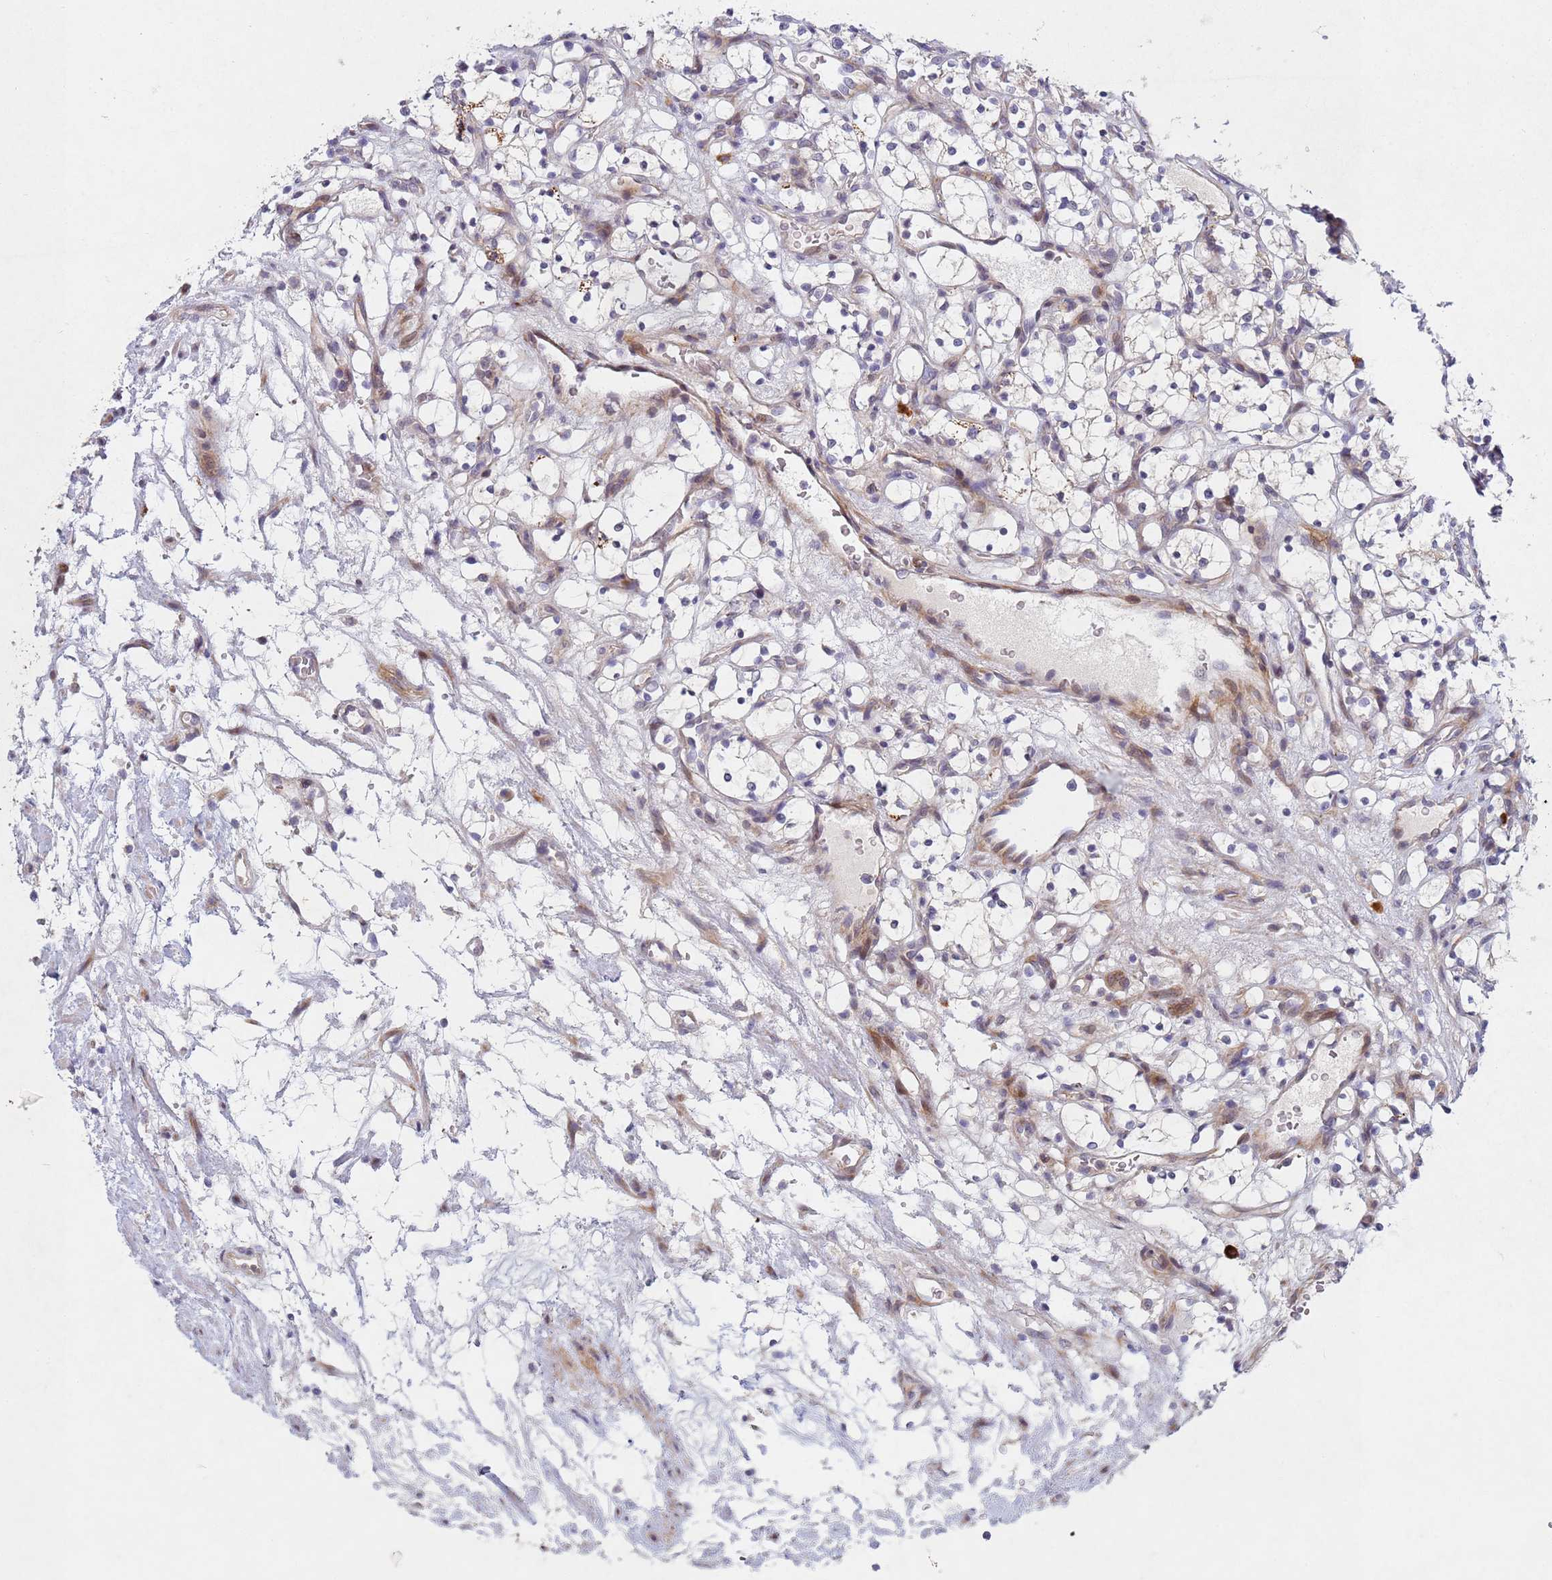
{"staining": {"intensity": "negative", "quantity": "none", "location": "none"}, "tissue": "renal cancer", "cell_type": "Tumor cells", "image_type": "cancer", "snomed": [{"axis": "morphology", "description": "Adenocarcinoma, NOS"}, {"axis": "topography", "description": "Kidney"}], "caption": "This image is of renal cancer stained with immunohistochemistry (IHC) to label a protein in brown with the nuclei are counter-stained blue. There is no expression in tumor cells.", "gene": "TNPO2", "patient": {"sex": "female", "age": 69}}